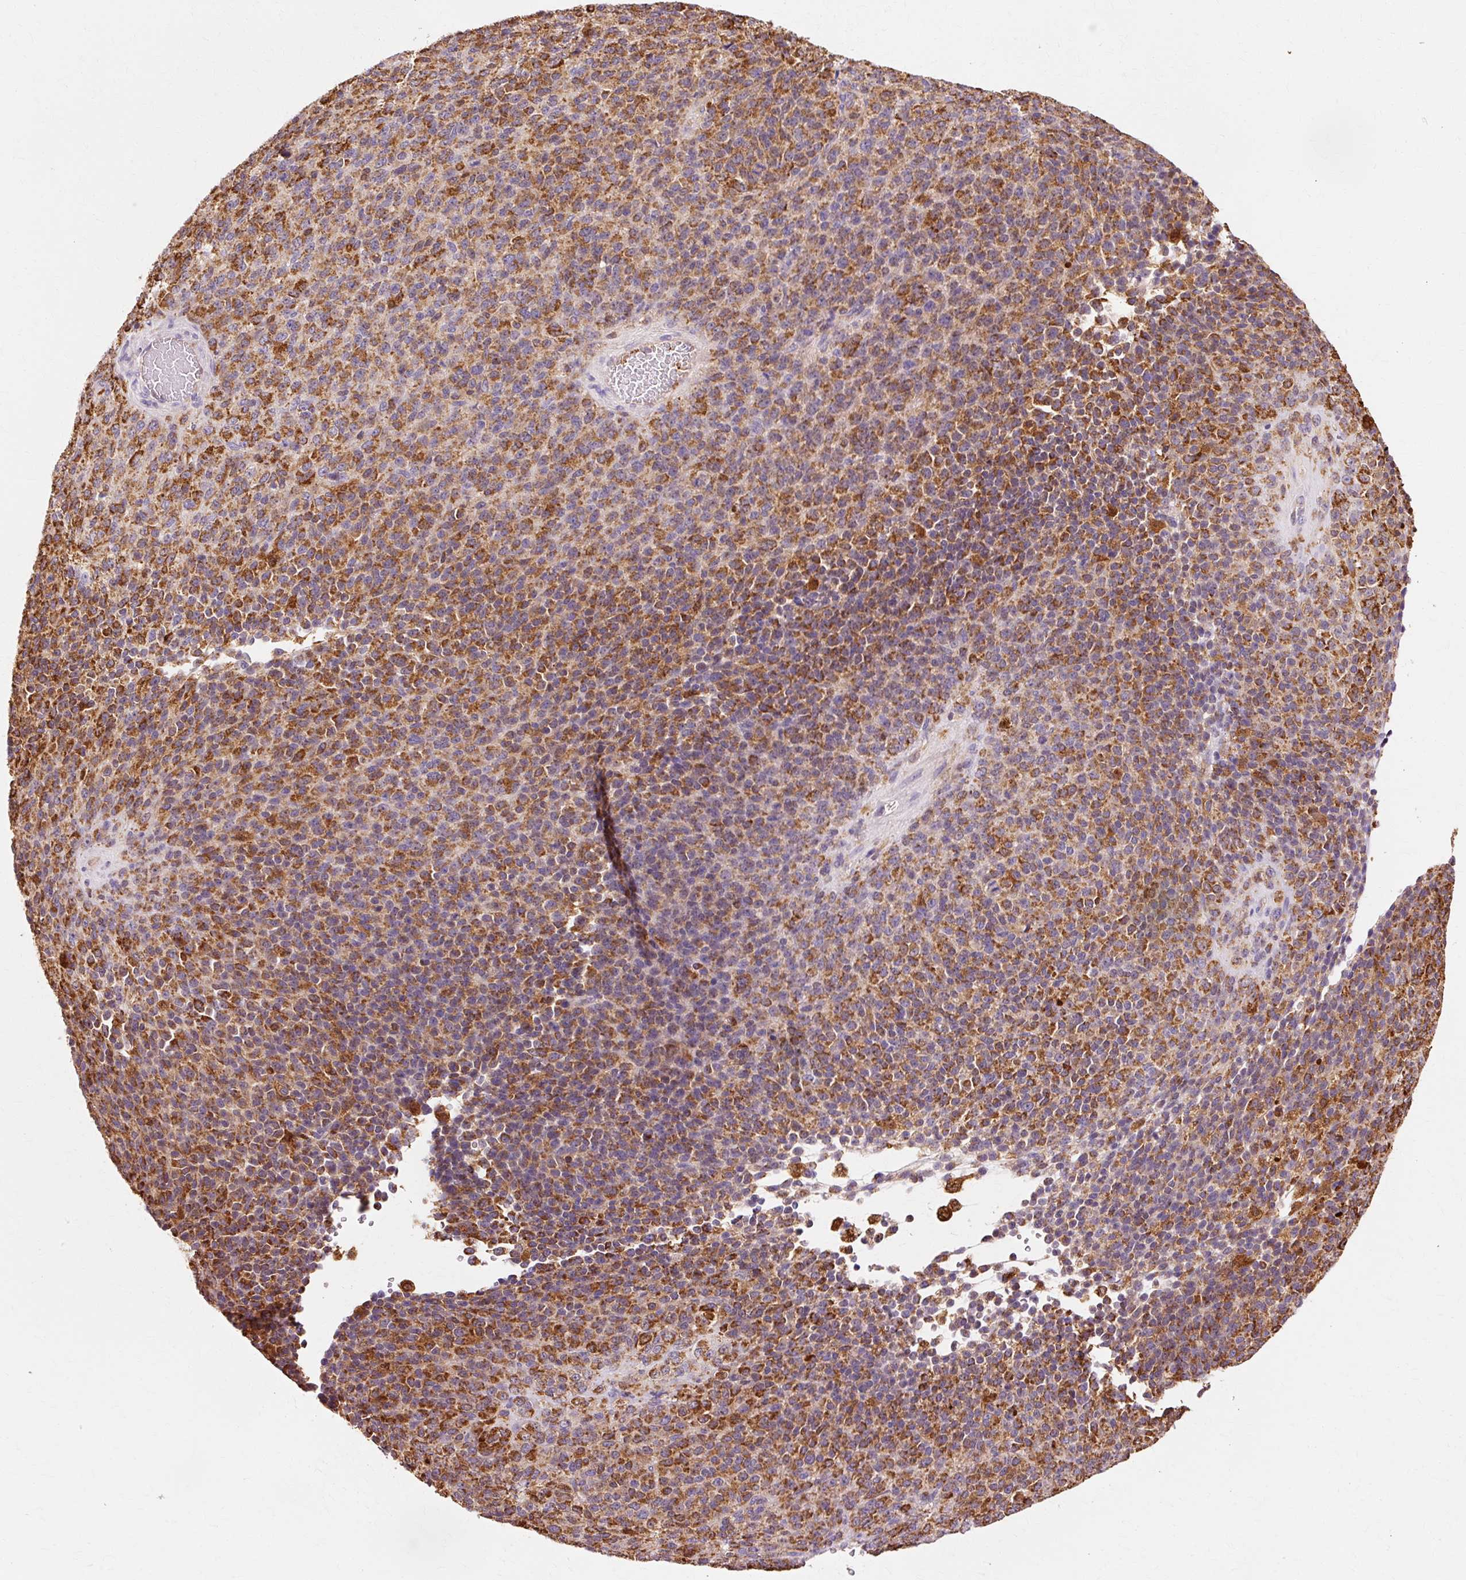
{"staining": {"intensity": "moderate", "quantity": ">75%", "location": "cytoplasmic/membranous"}, "tissue": "melanoma", "cell_type": "Tumor cells", "image_type": "cancer", "snomed": [{"axis": "morphology", "description": "Malignant melanoma, Metastatic site"}, {"axis": "topography", "description": "Brain"}], "caption": "The micrograph reveals immunohistochemical staining of malignant melanoma (metastatic site). There is moderate cytoplasmic/membranous positivity is identified in approximately >75% of tumor cells.", "gene": "GPX1", "patient": {"sex": "female", "age": 56}}